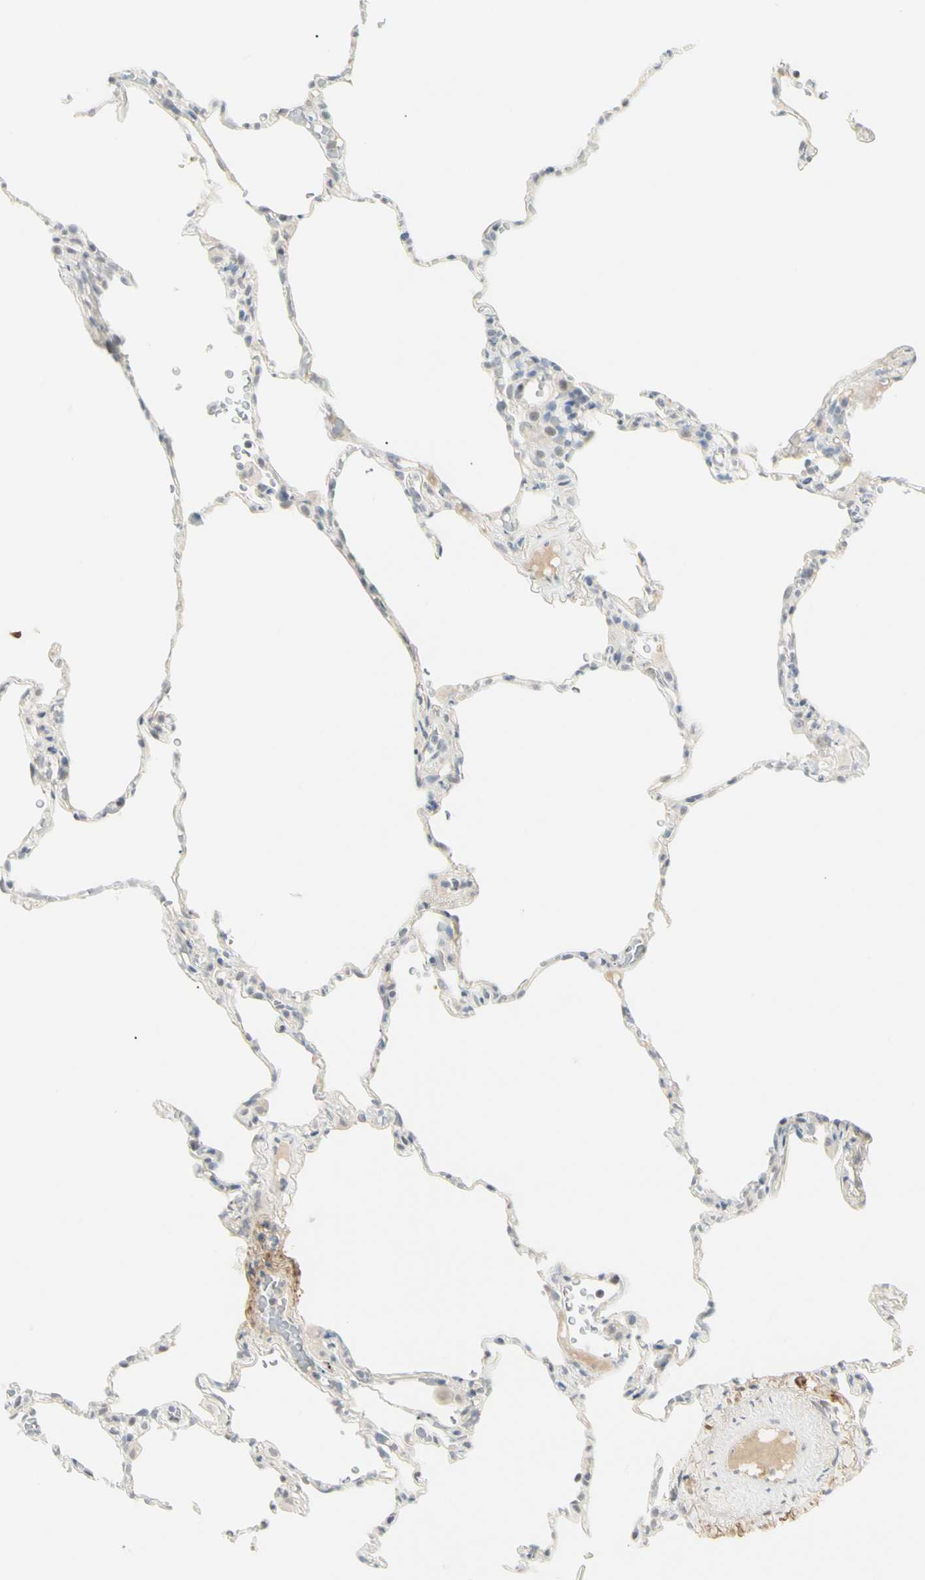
{"staining": {"intensity": "negative", "quantity": "none", "location": "none"}, "tissue": "lung", "cell_type": "Alveolar cells", "image_type": "normal", "snomed": [{"axis": "morphology", "description": "Normal tissue, NOS"}, {"axis": "topography", "description": "Lung"}], "caption": "Immunohistochemistry histopathology image of unremarkable human lung stained for a protein (brown), which reveals no expression in alveolar cells.", "gene": "ASPN", "patient": {"sex": "male", "age": 59}}